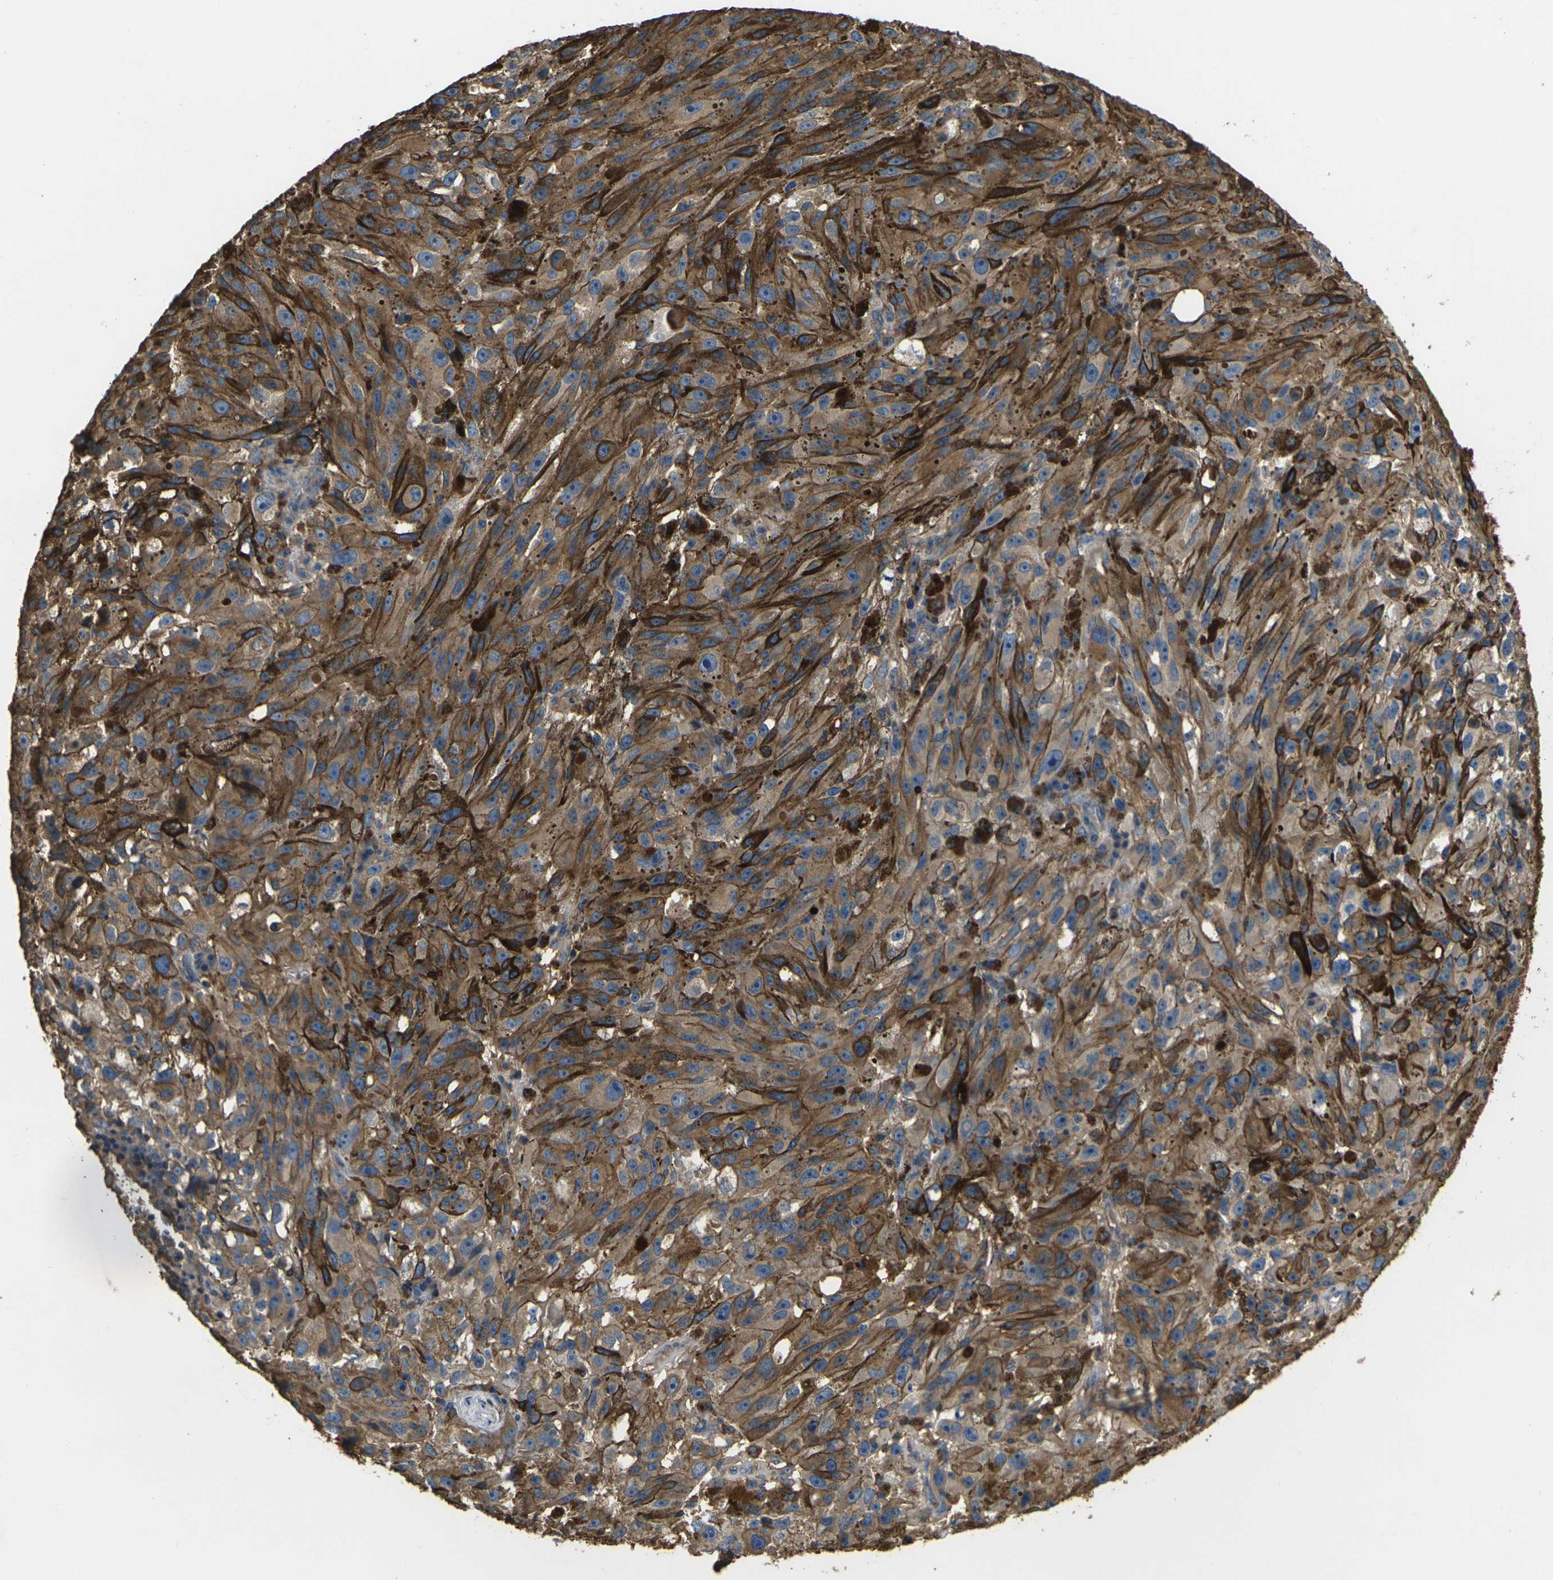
{"staining": {"intensity": "weak", "quantity": ">75%", "location": "cytoplasmic/membranous"}, "tissue": "melanoma", "cell_type": "Tumor cells", "image_type": "cancer", "snomed": [{"axis": "morphology", "description": "Malignant melanoma, NOS"}, {"axis": "topography", "description": "Skin"}], "caption": "DAB immunohistochemical staining of human melanoma reveals weak cytoplasmic/membranous protein expression in about >75% of tumor cells.", "gene": "HSPG2", "patient": {"sex": "female", "age": 104}}